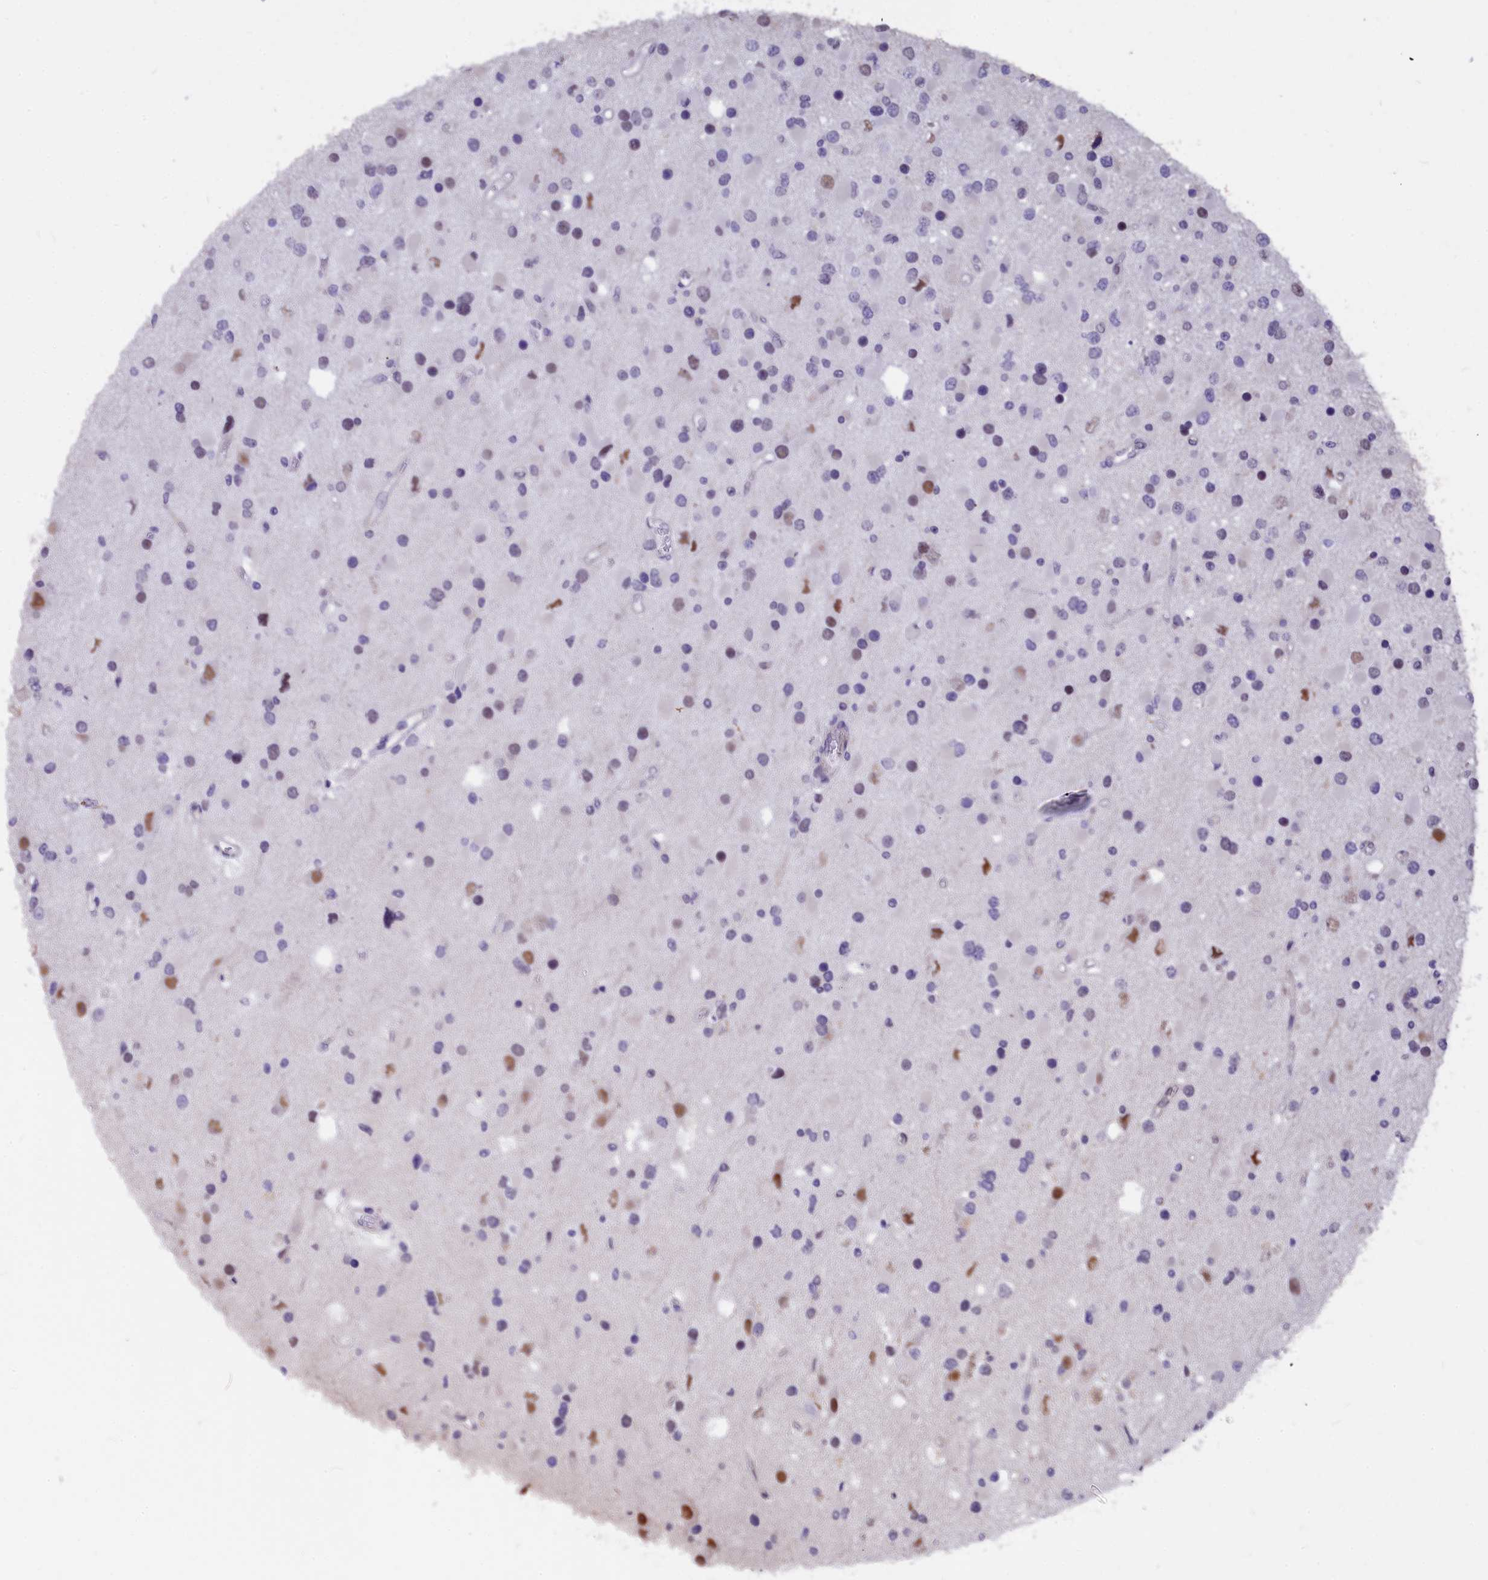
{"staining": {"intensity": "moderate", "quantity": "25%-75%", "location": "nuclear"}, "tissue": "glioma", "cell_type": "Tumor cells", "image_type": "cancer", "snomed": [{"axis": "morphology", "description": "Glioma, malignant, High grade"}, {"axis": "topography", "description": "Brain"}], "caption": "High-power microscopy captured an IHC histopathology image of malignant glioma (high-grade), revealing moderate nuclear staining in about 25%-75% of tumor cells. The staining was performed using DAB, with brown indicating positive protein expression. Nuclei are stained blue with hematoxylin.", "gene": "ADRM1", "patient": {"sex": "male", "age": 53}}